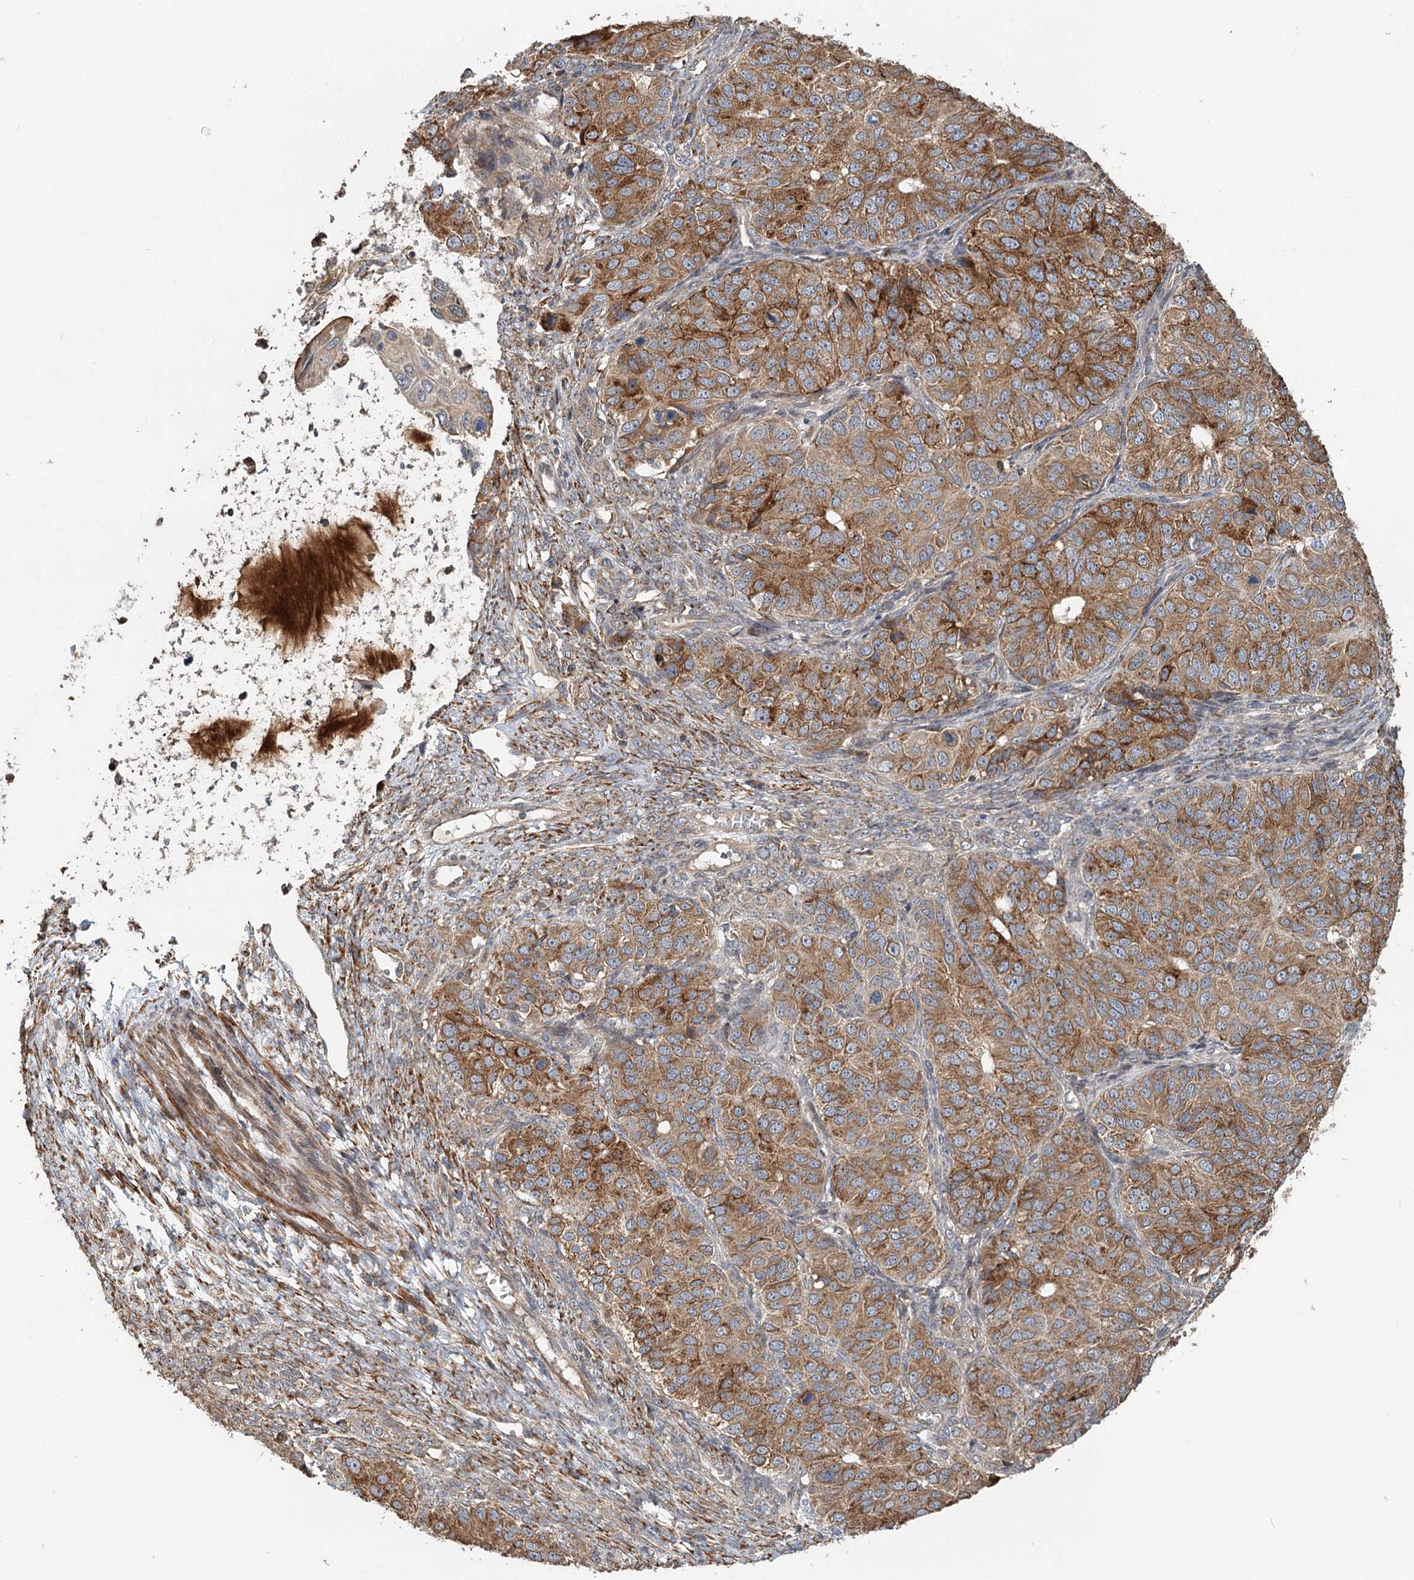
{"staining": {"intensity": "moderate", "quantity": ">75%", "location": "cytoplasmic/membranous"}, "tissue": "ovarian cancer", "cell_type": "Tumor cells", "image_type": "cancer", "snomed": [{"axis": "morphology", "description": "Carcinoma, endometroid"}, {"axis": "topography", "description": "Ovary"}], "caption": "DAB immunohistochemical staining of ovarian endometroid carcinoma reveals moderate cytoplasmic/membranous protein expression in approximately >75% of tumor cells.", "gene": "RNF111", "patient": {"sex": "female", "age": 51}}